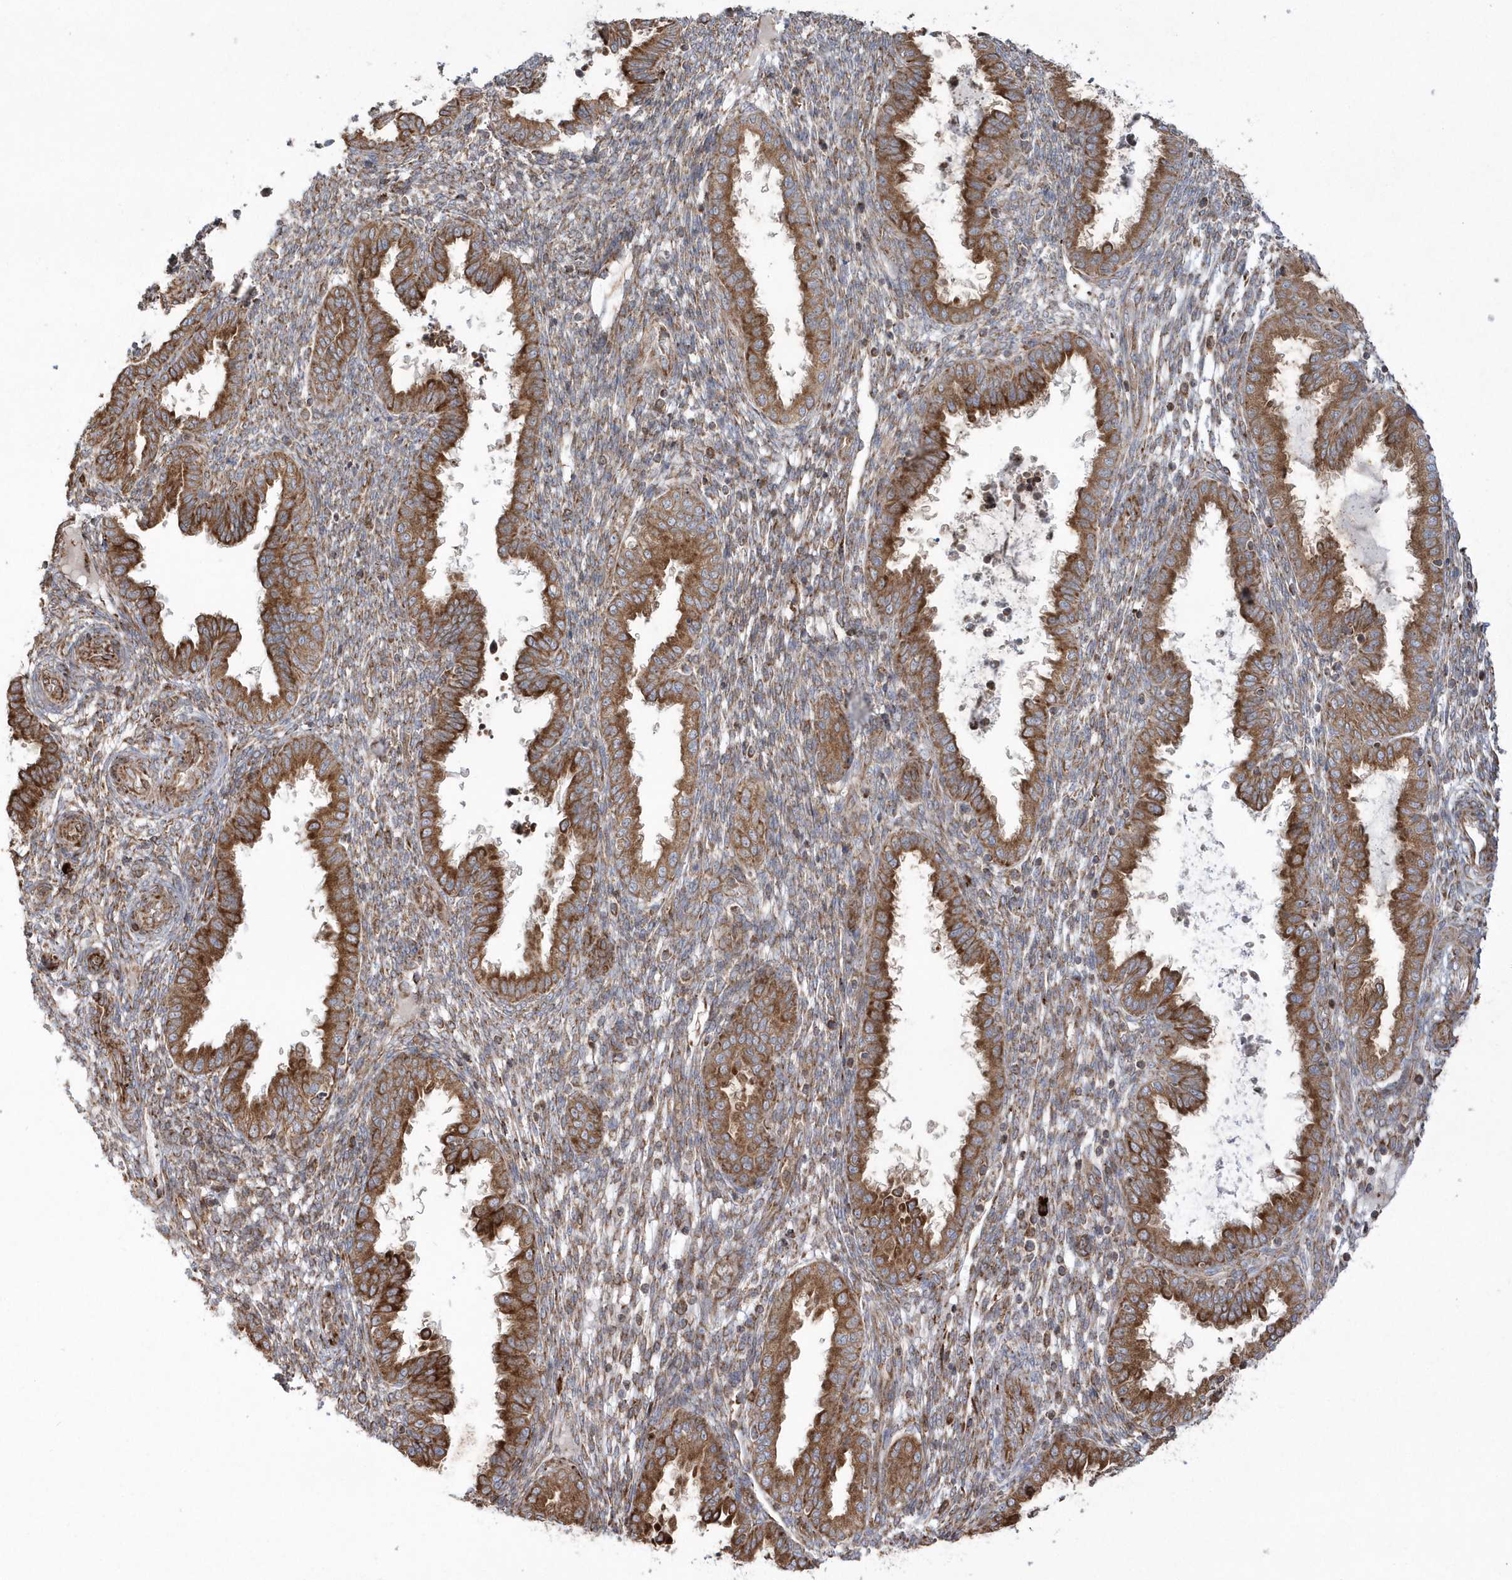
{"staining": {"intensity": "moderate", "quantity": "<25%", "location": "cytoplasmic/membranous"}, "tissue": "endometrium", "cell_type": "Cells in endometrial stroma", "image_type": "normal", "snomed": [{"axis": "morphology", "description": "Normal tissue, NOS"}, {"axis": "topography", "description": "Endometrium"}], "caption": "A brown stain shows moderate cytoplasmic/membranous expression of a protein in cells in endometrial stroma of benign endometrium. The protein of interest is stained brown, and the nuclei are stained in blue (DAB IHC with brightfield microscopy, high magnification).", "gene": "SH3BP2", "patient": {"sex": "female", "age": 33}}